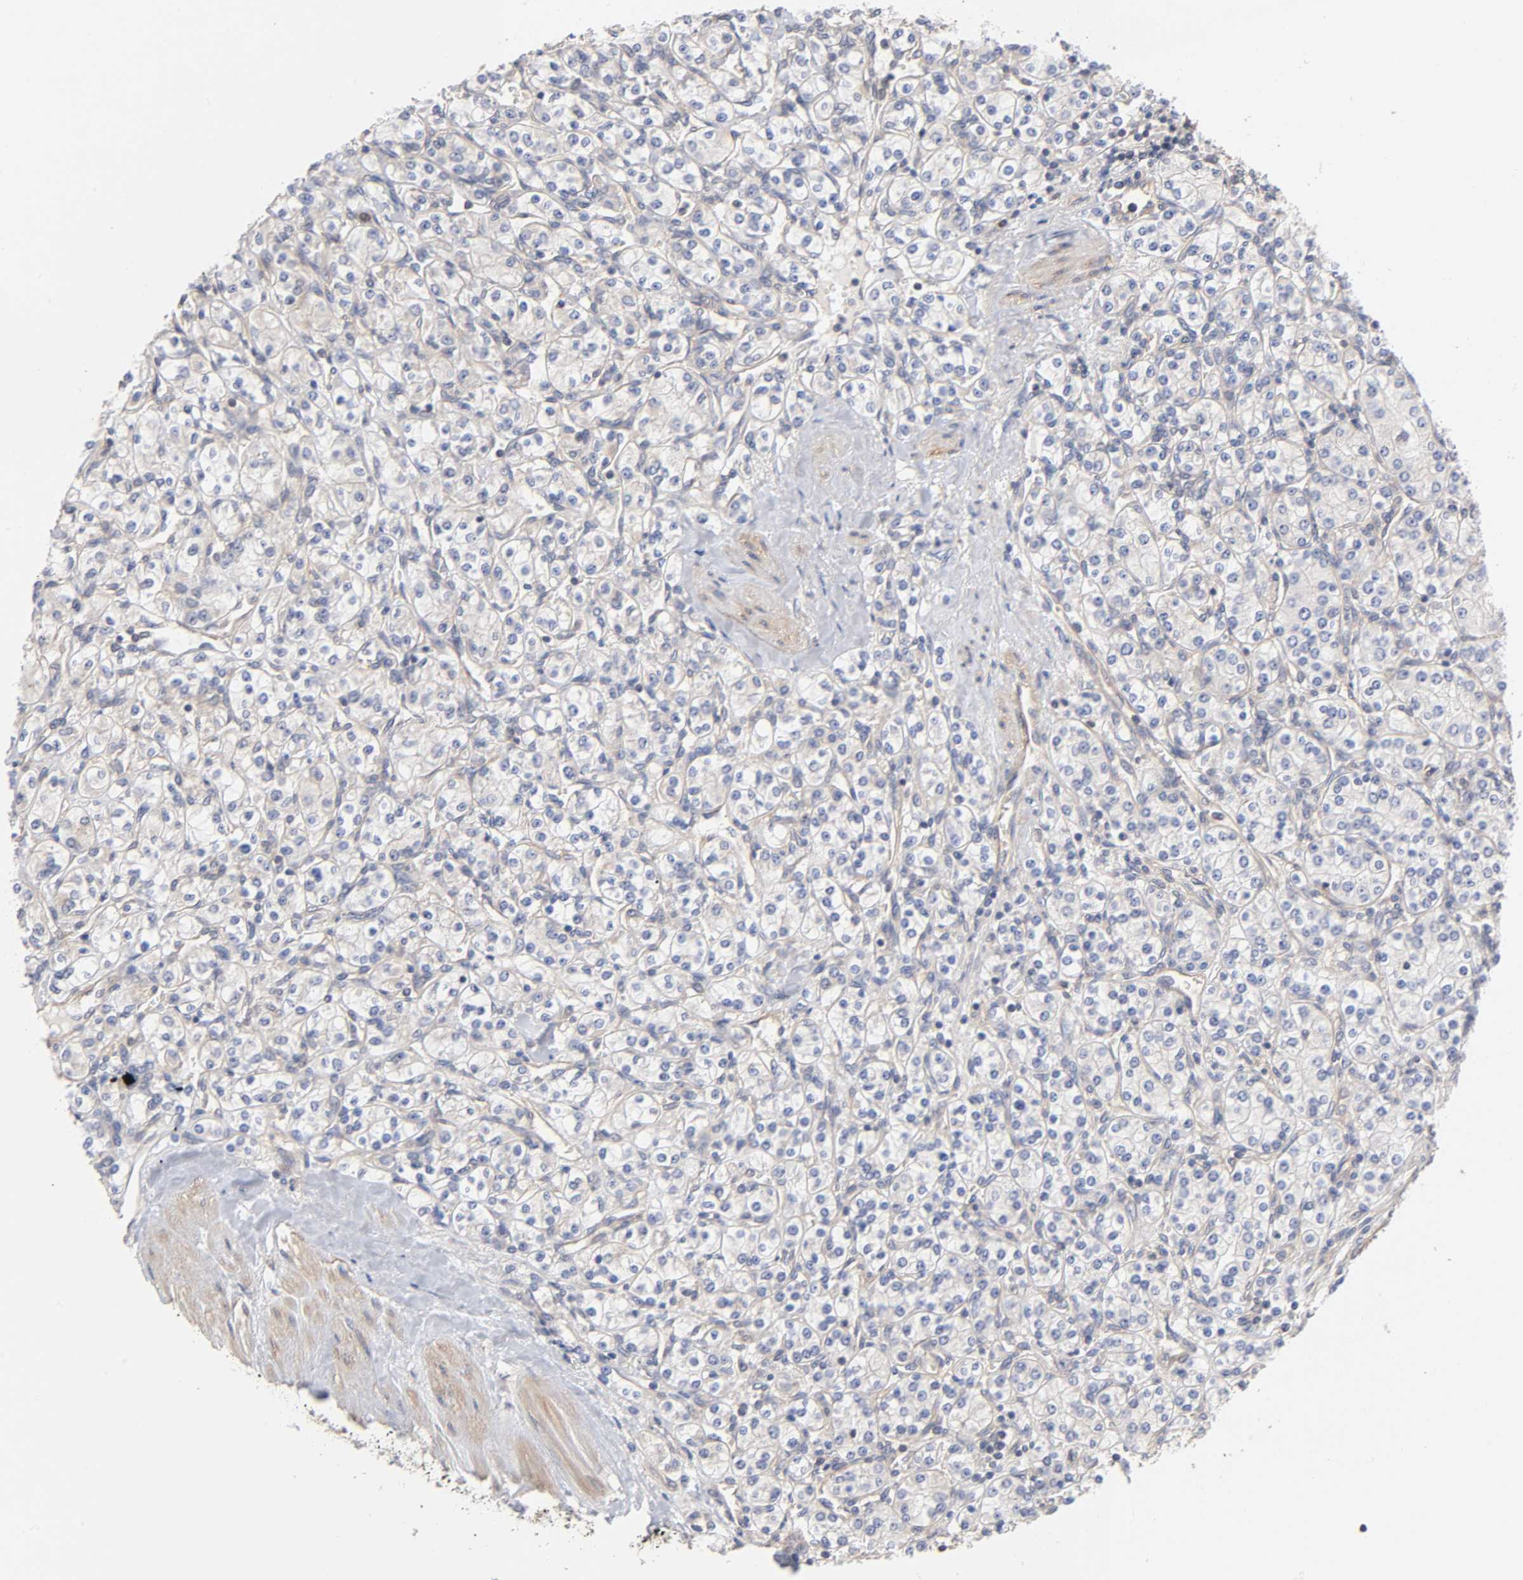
{"staining": {"intensity": "negative", "quantity": "none", "location": "none"}, "tissue": "renal cancer", "cell_type": "Tumor cells", "image_type": "cancer", "snomed": [{"axis": "morphology", "description": "Adenocarcinoma, NOS"}, {"axis": "topography", "description": "Kidney"}], "caption": "IHC histopathology image of renal cancer (adenocarcinoma) stained for a protein (brown), which displays no expression in tumor cells. (DAB (3,3'-diaminobenzidine) immunohistochemistry (IHC), high magnification).", "gene": "STRN3", "patient": {"sex": "male", "age": 77}}